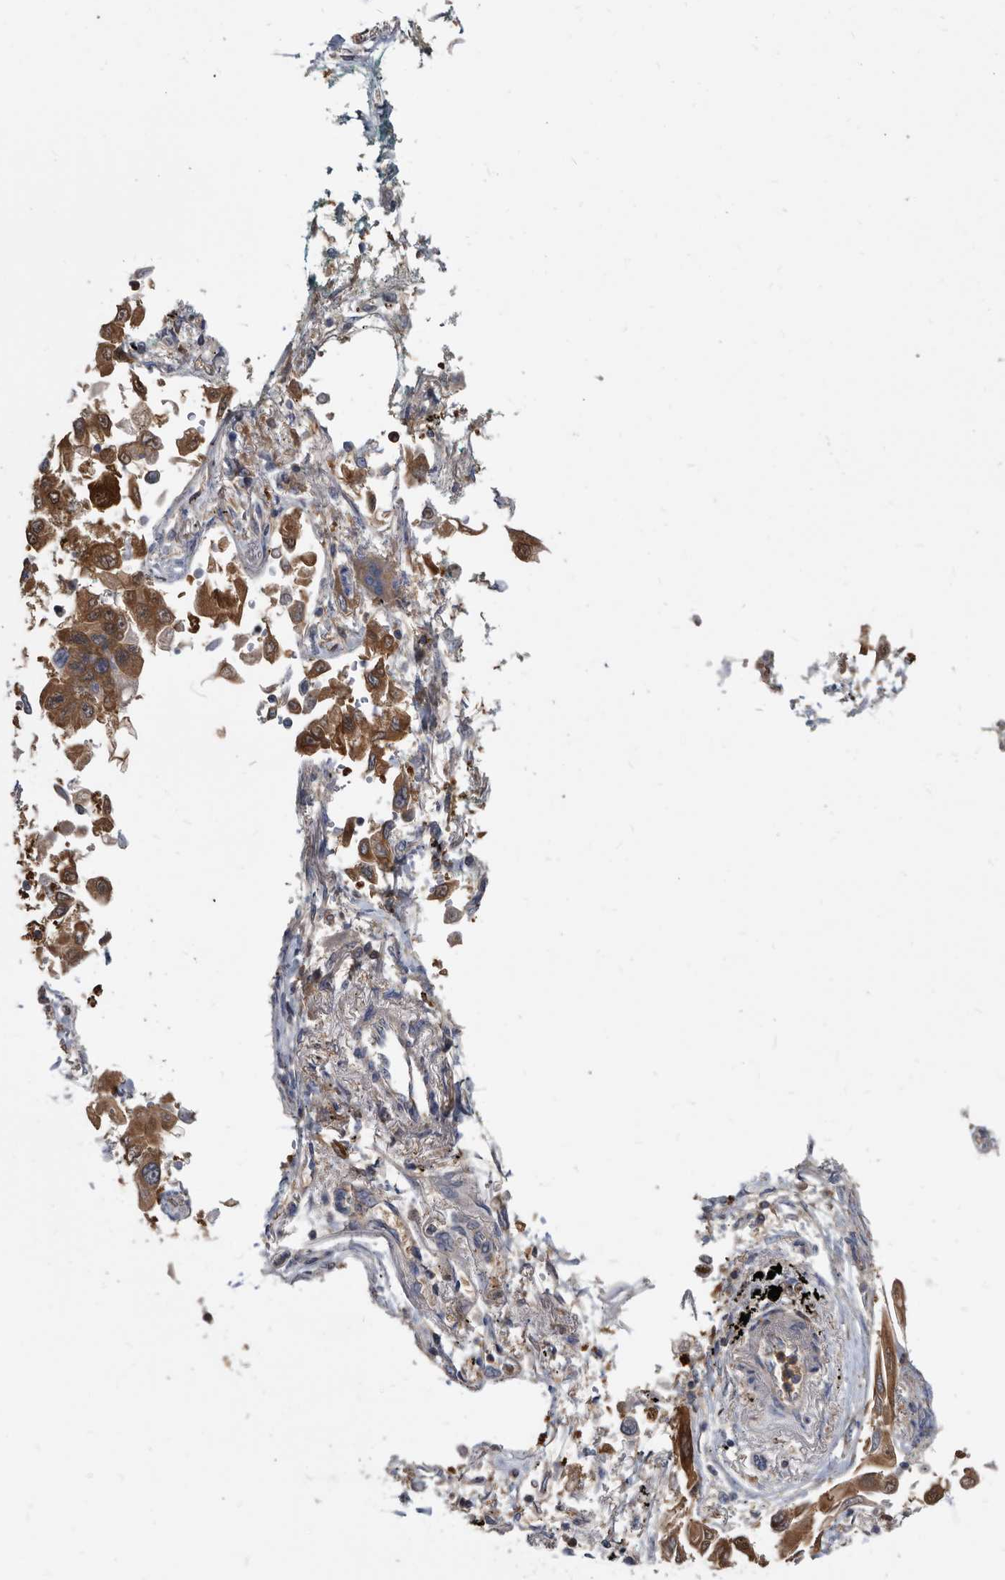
{"staining": {"intensity": "moderate", "quantity": ">75%", "location": "cytoplasmic/membranous"}, "tissue": "lung cancer", "cell_type": "Tumor cells", "image_type": "cancer", "snomed": [{"axis": "morphology", "description": "Adenocarcinoma, NOS"}, {"axis": "topography", "description": "Lung"}], "caption": "Immunohistochemical staining of human lung cancer exhibits medium levels of moderate cytoplasmic/membranous positivity in about >75% of tumor cells. The staining was performed using DAB to visualize the protein expression in brown, while the nuclei were stained in blue with hematoxylin (Magnification: 20x).", "gene": "APEH", "patient": {"sex": "female", "age": 67}}